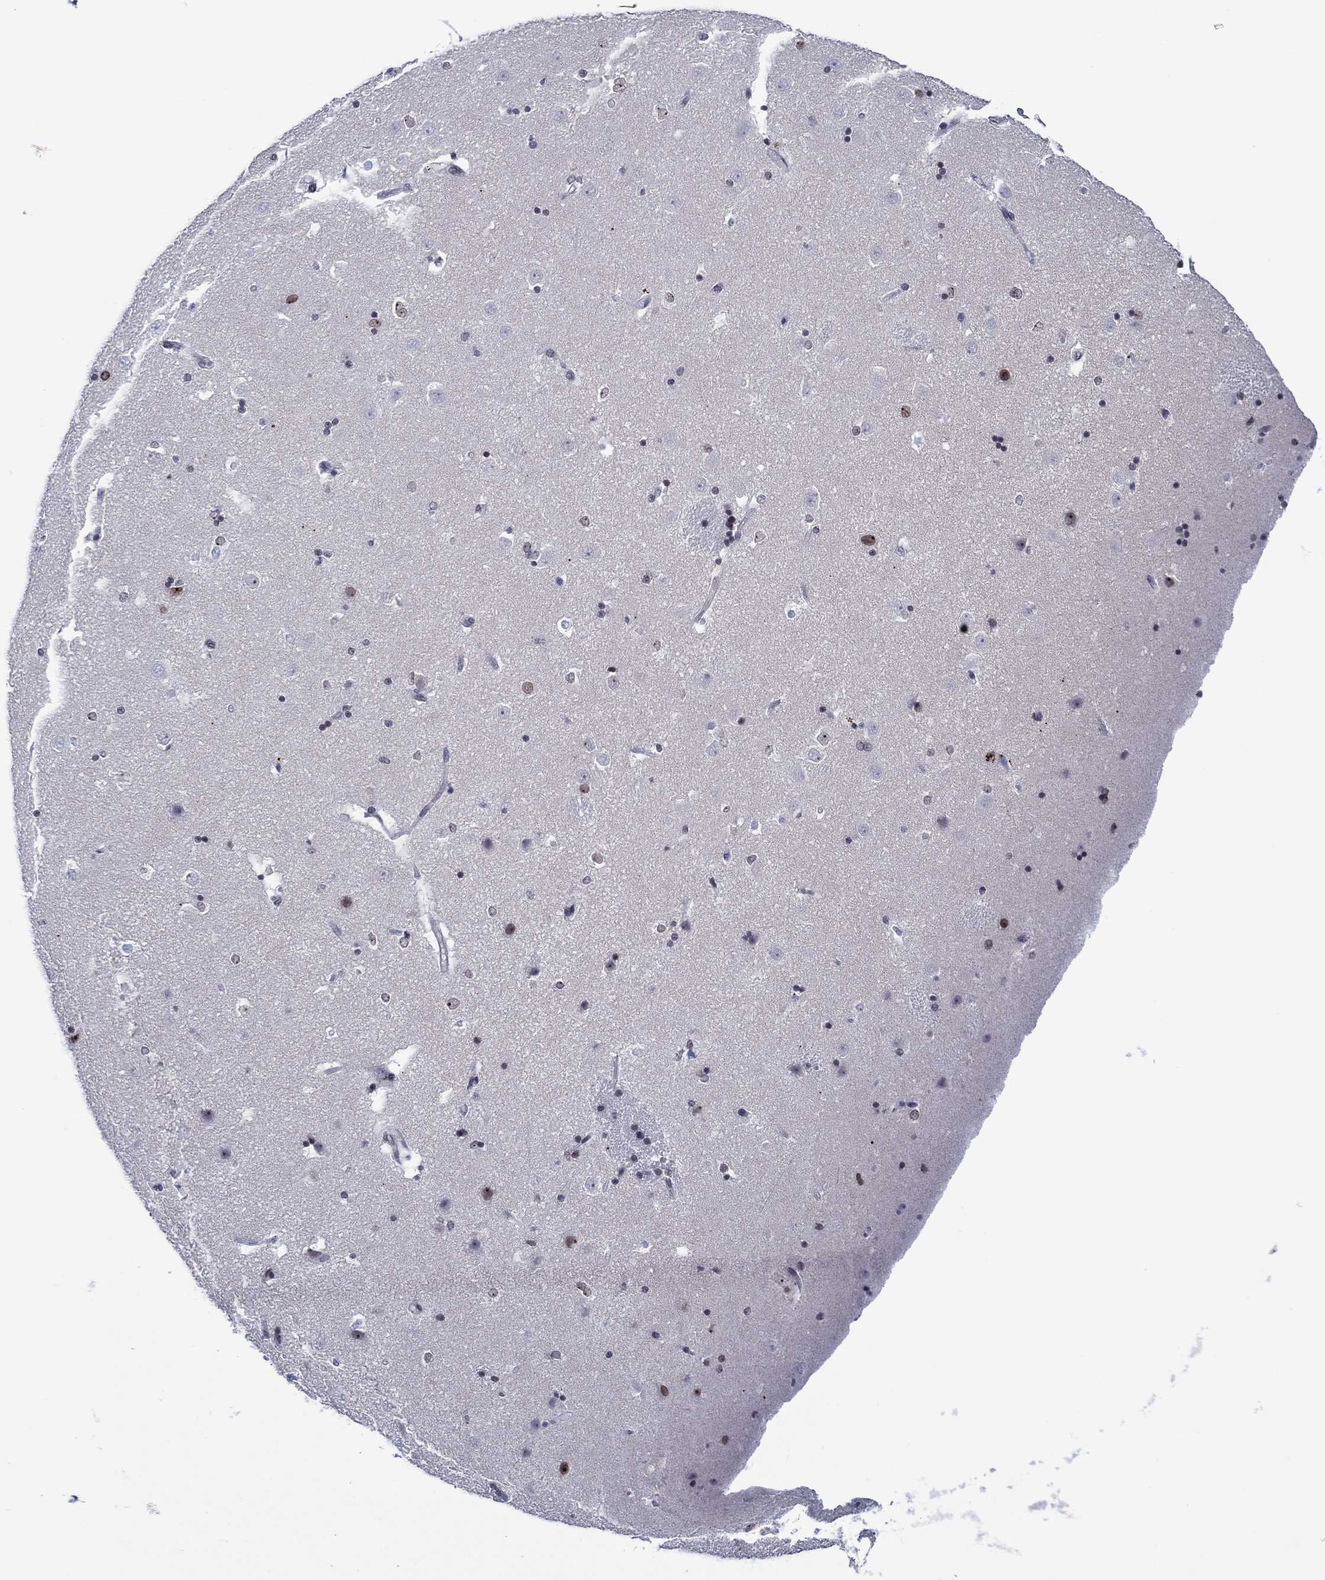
{"staining": {"intensity": "weak", "quantity": "<25%", "location": "nuclear"}, "tissue": "caudate", "cell_type": "Glial cells", "image_type": "normal", "snomed": [{"axis": "morphology", "description": "Normal tissue, NOS"}, {"axis": "topography", "description": "Lateral ventricle wall"}], "caption": "Micrograph shows no significant protein staining in glial cells of unremarkable caudate. Nuclei are stained in blue.", "gene": "GATA6", "patient": {"sex": "male", "age": 51}}